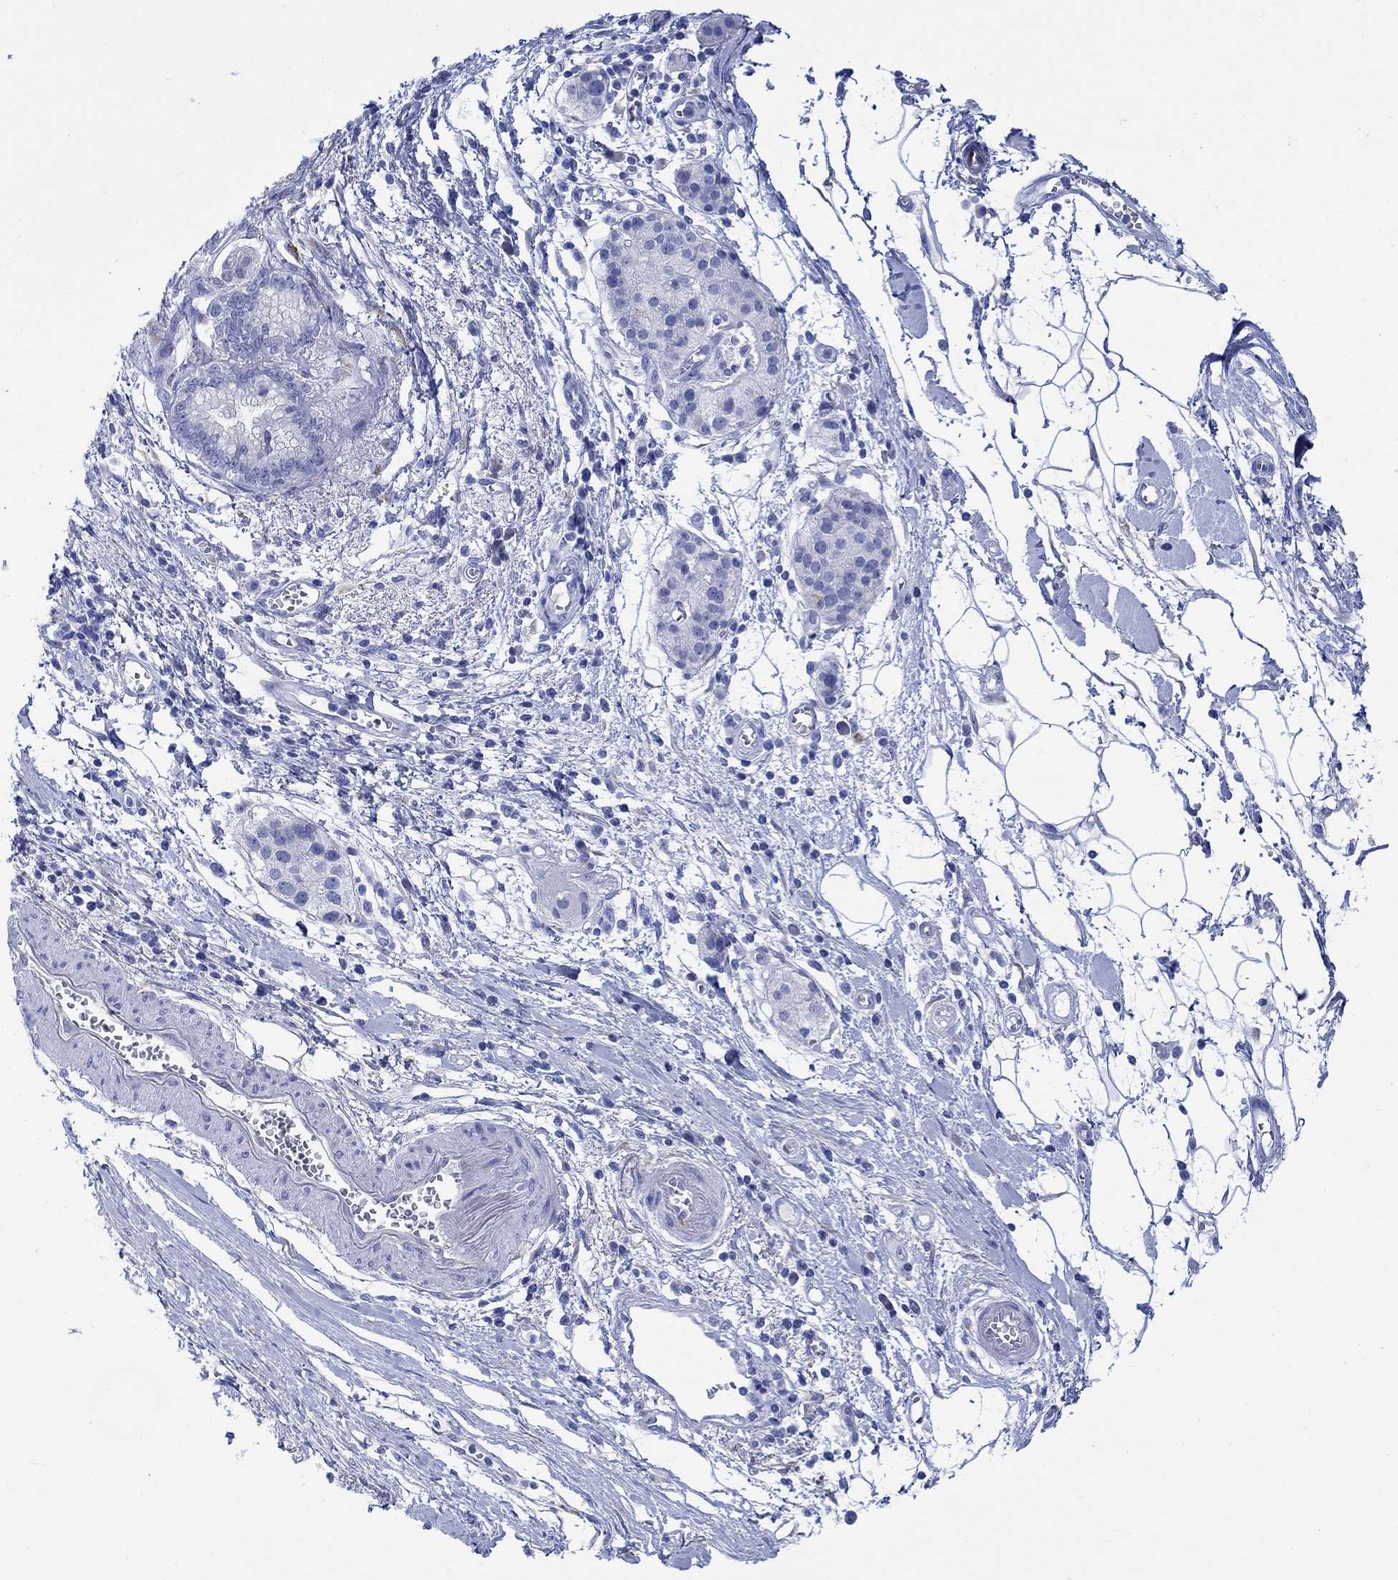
{"staining": {"intensity": "weak", "quantity": "<25%", "location": "cytoplasmic/membranous"}, "tissue": "pancreatic cancer", "cell_type": "Tumor cells", "image_type": "cancer", "snomed": [{"axis": "morphology", "description": "Adenocarcinoma, NOS"}, {"axis": "topography", "description": "Pancreas"}], "caption": "High power microscopy image of an immunohistochemistry (IHC) image of adenocarcinoma (pancreatic), revealing no significant staining in tumor cells. The staining is performed using DAB brown chromogen with nuclei counter-stained in using hematoxylin.", "gene": "MYL1", "patient": {"sex": "male", "age": 72}}